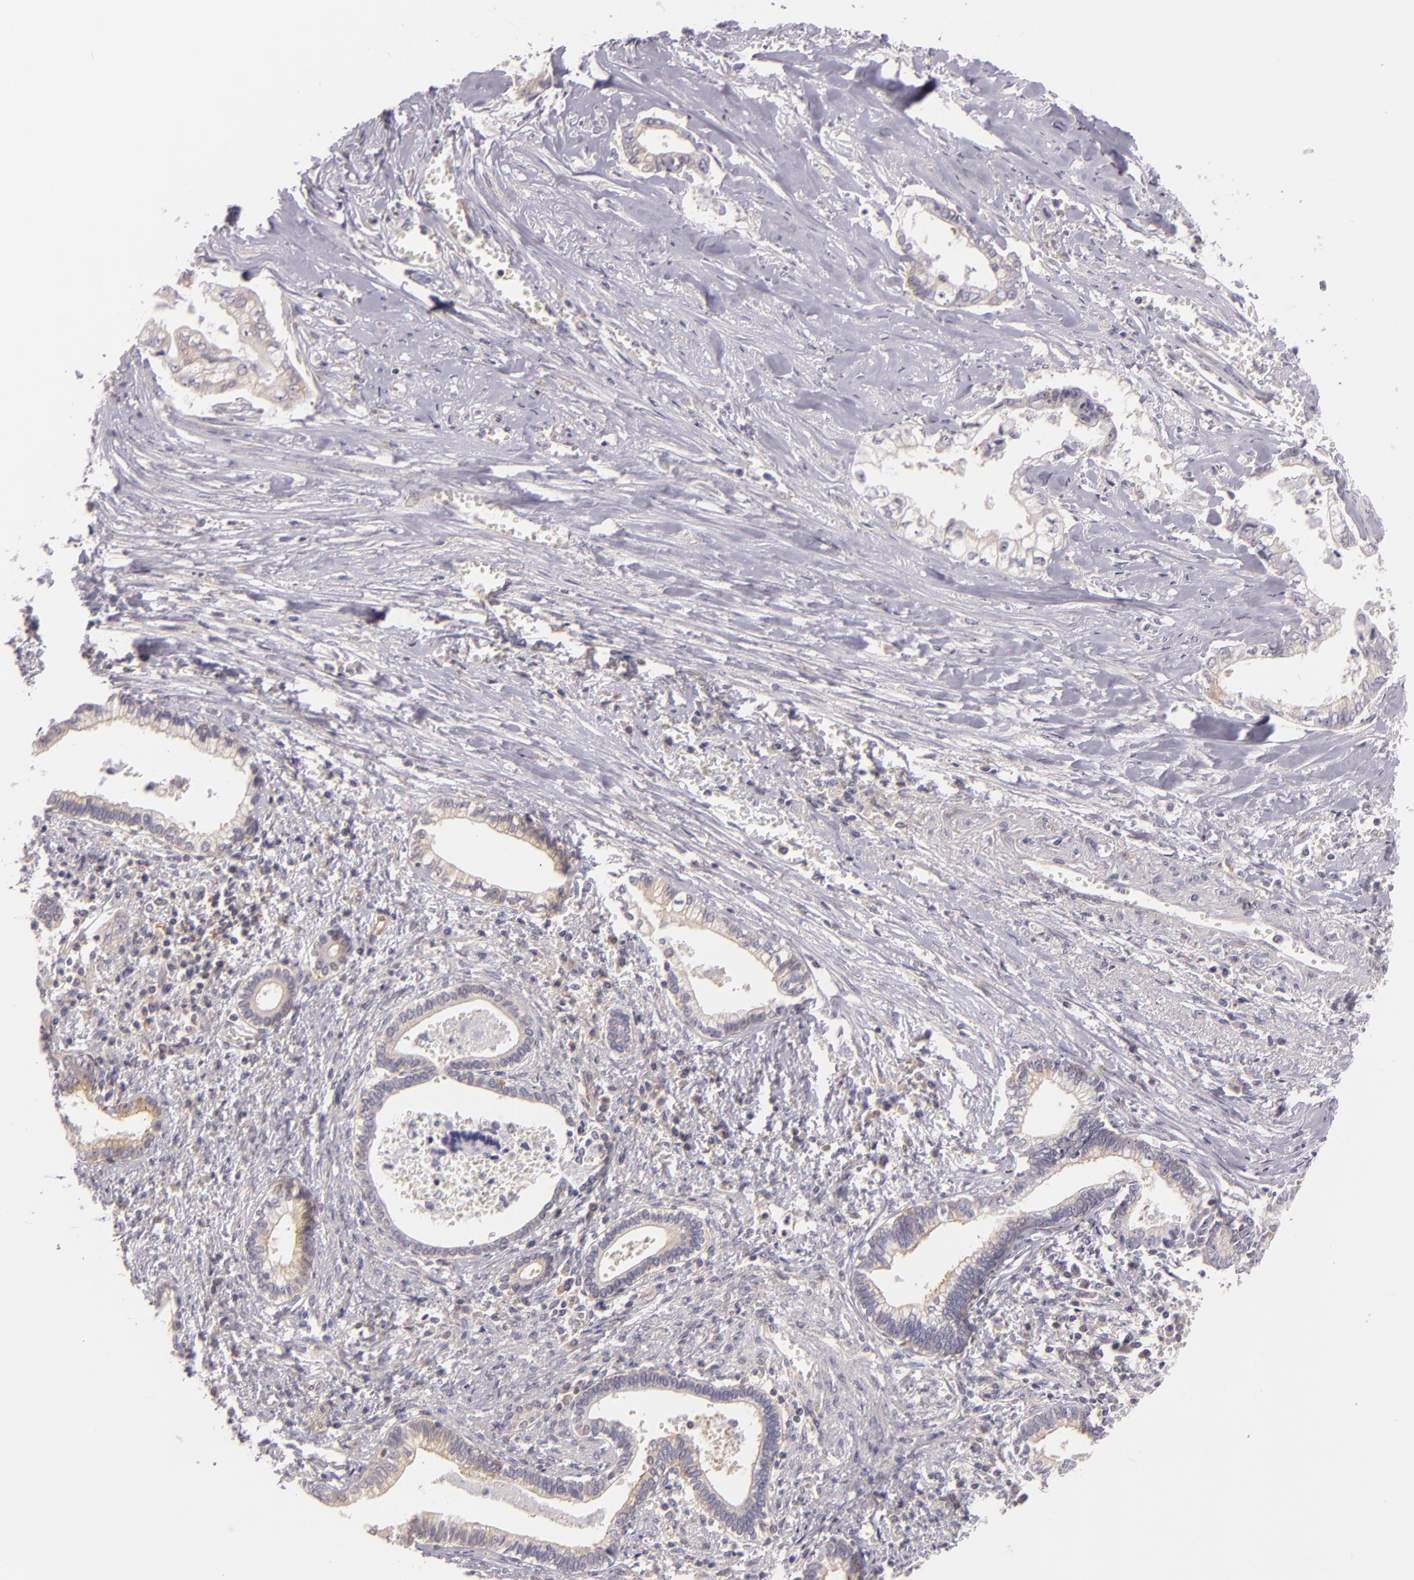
{"staining": {"intensity": "weak", "quantity": "<25%", "location": "cytoplasmic/membranous"}, "tissue": "liver cancer", "cell_type": "Tumor cells", "image_type": "cancer", "snomed": [{"axis": "morphology", "description": "Cholangiocarcinoma"}, {"axis": "topography", "description": "Liver"}], "caption": "Photomicrograph shows no protein staining in tumor cells of cholangiocarcinoma (liver) tissue.", "gene": "UPF3B", "patient": {"sex": "male", "age": 57}}